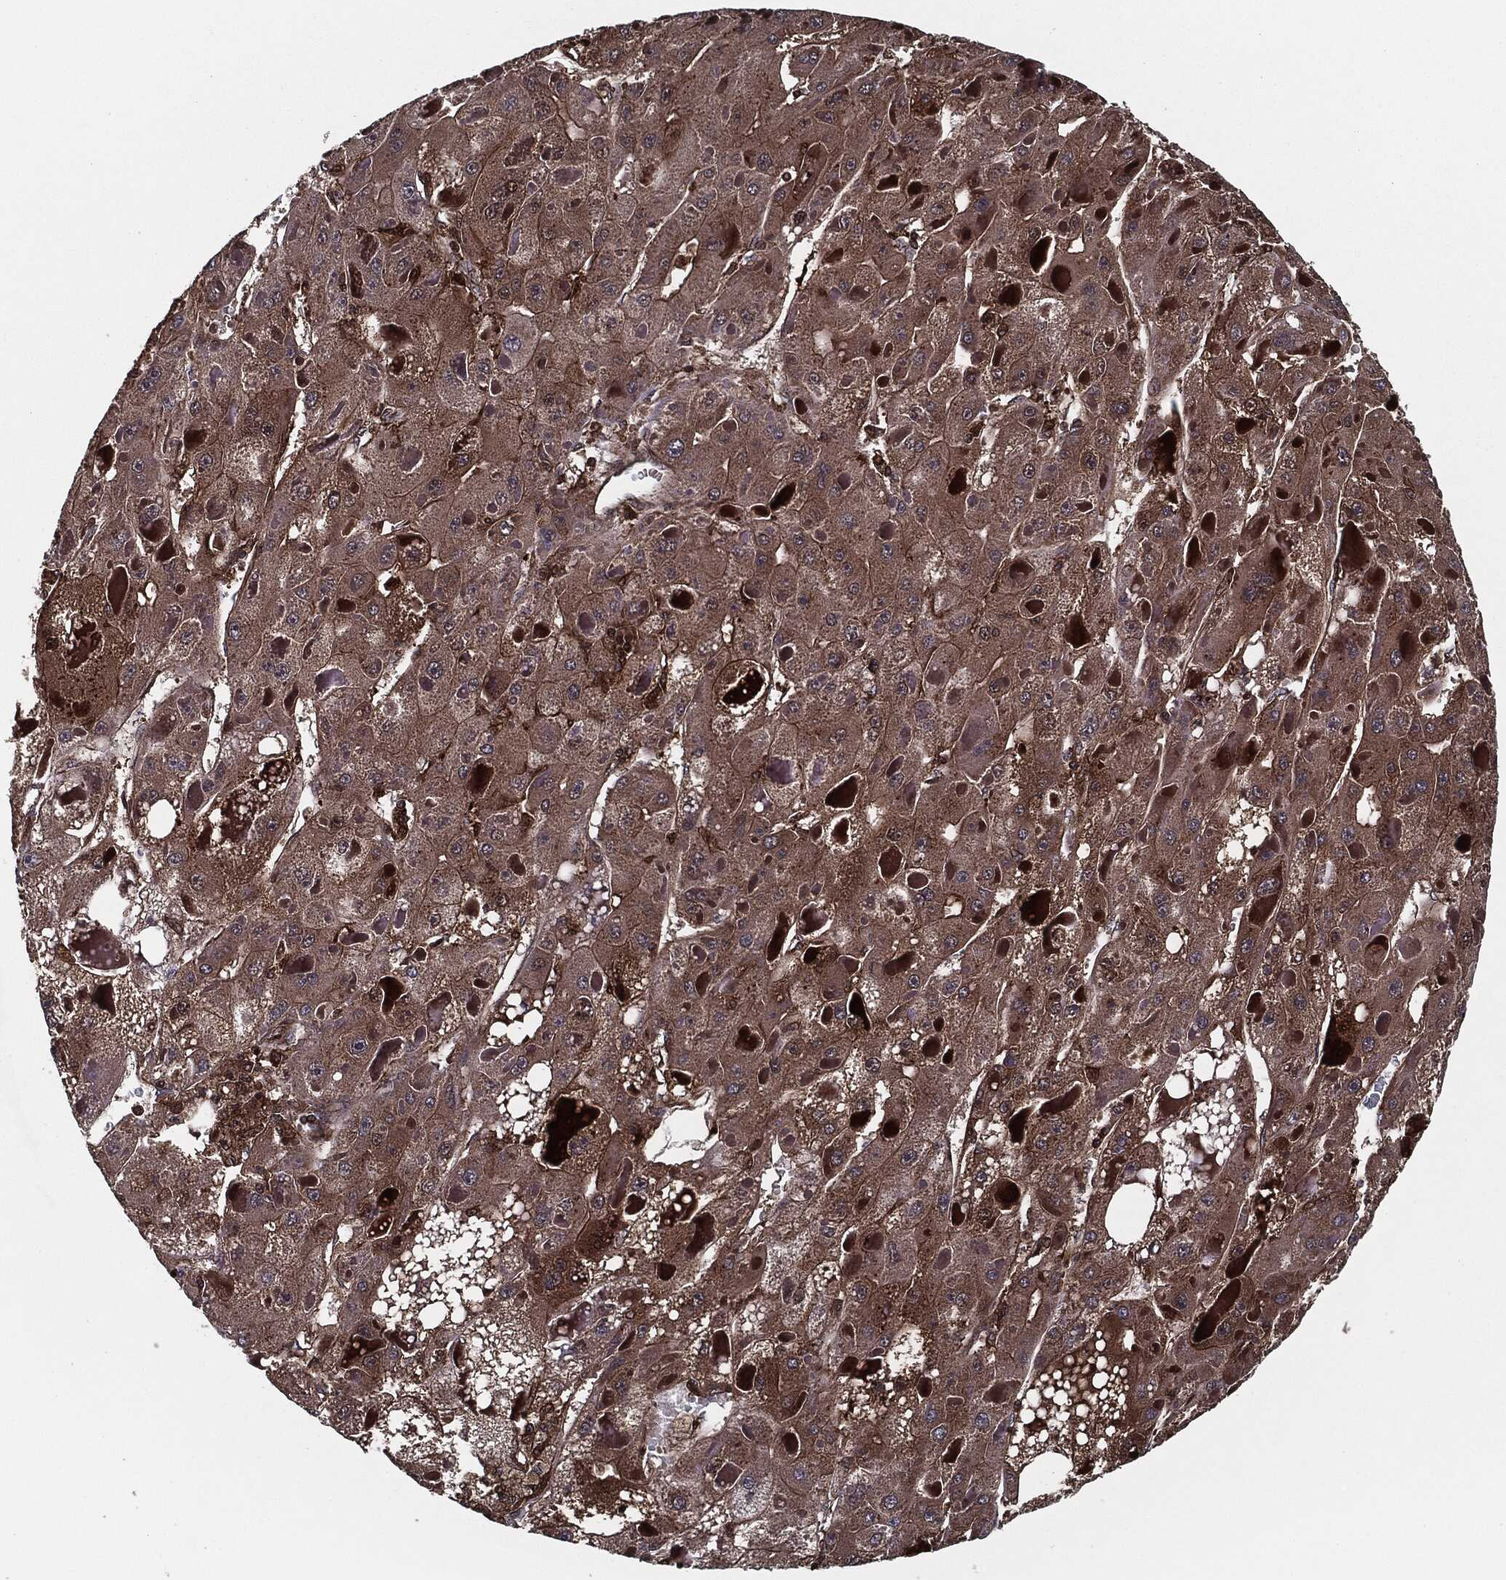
{"staining": {"intensity": "weak", "quantity": "25%-75%", "location": "cytoplasmic/membranous"}, "tissue": "liver cancer", "cell_type": "Tumor cells", "image_type": "cancer", "snomed": [{"axis": "morphology", "description": "Carcinoma, Hepatocellular, NOS"}, {"axis": "topography", "description": "Liver"}], "caption": "The histopathology image demonstrates a brown stain indicating the presence of a protein in the cytoplasmic/membranous of tumor cells in liver cancer.", "gene": "RAP1GDS1", "patient": {"sex": "female", "age": 73}}